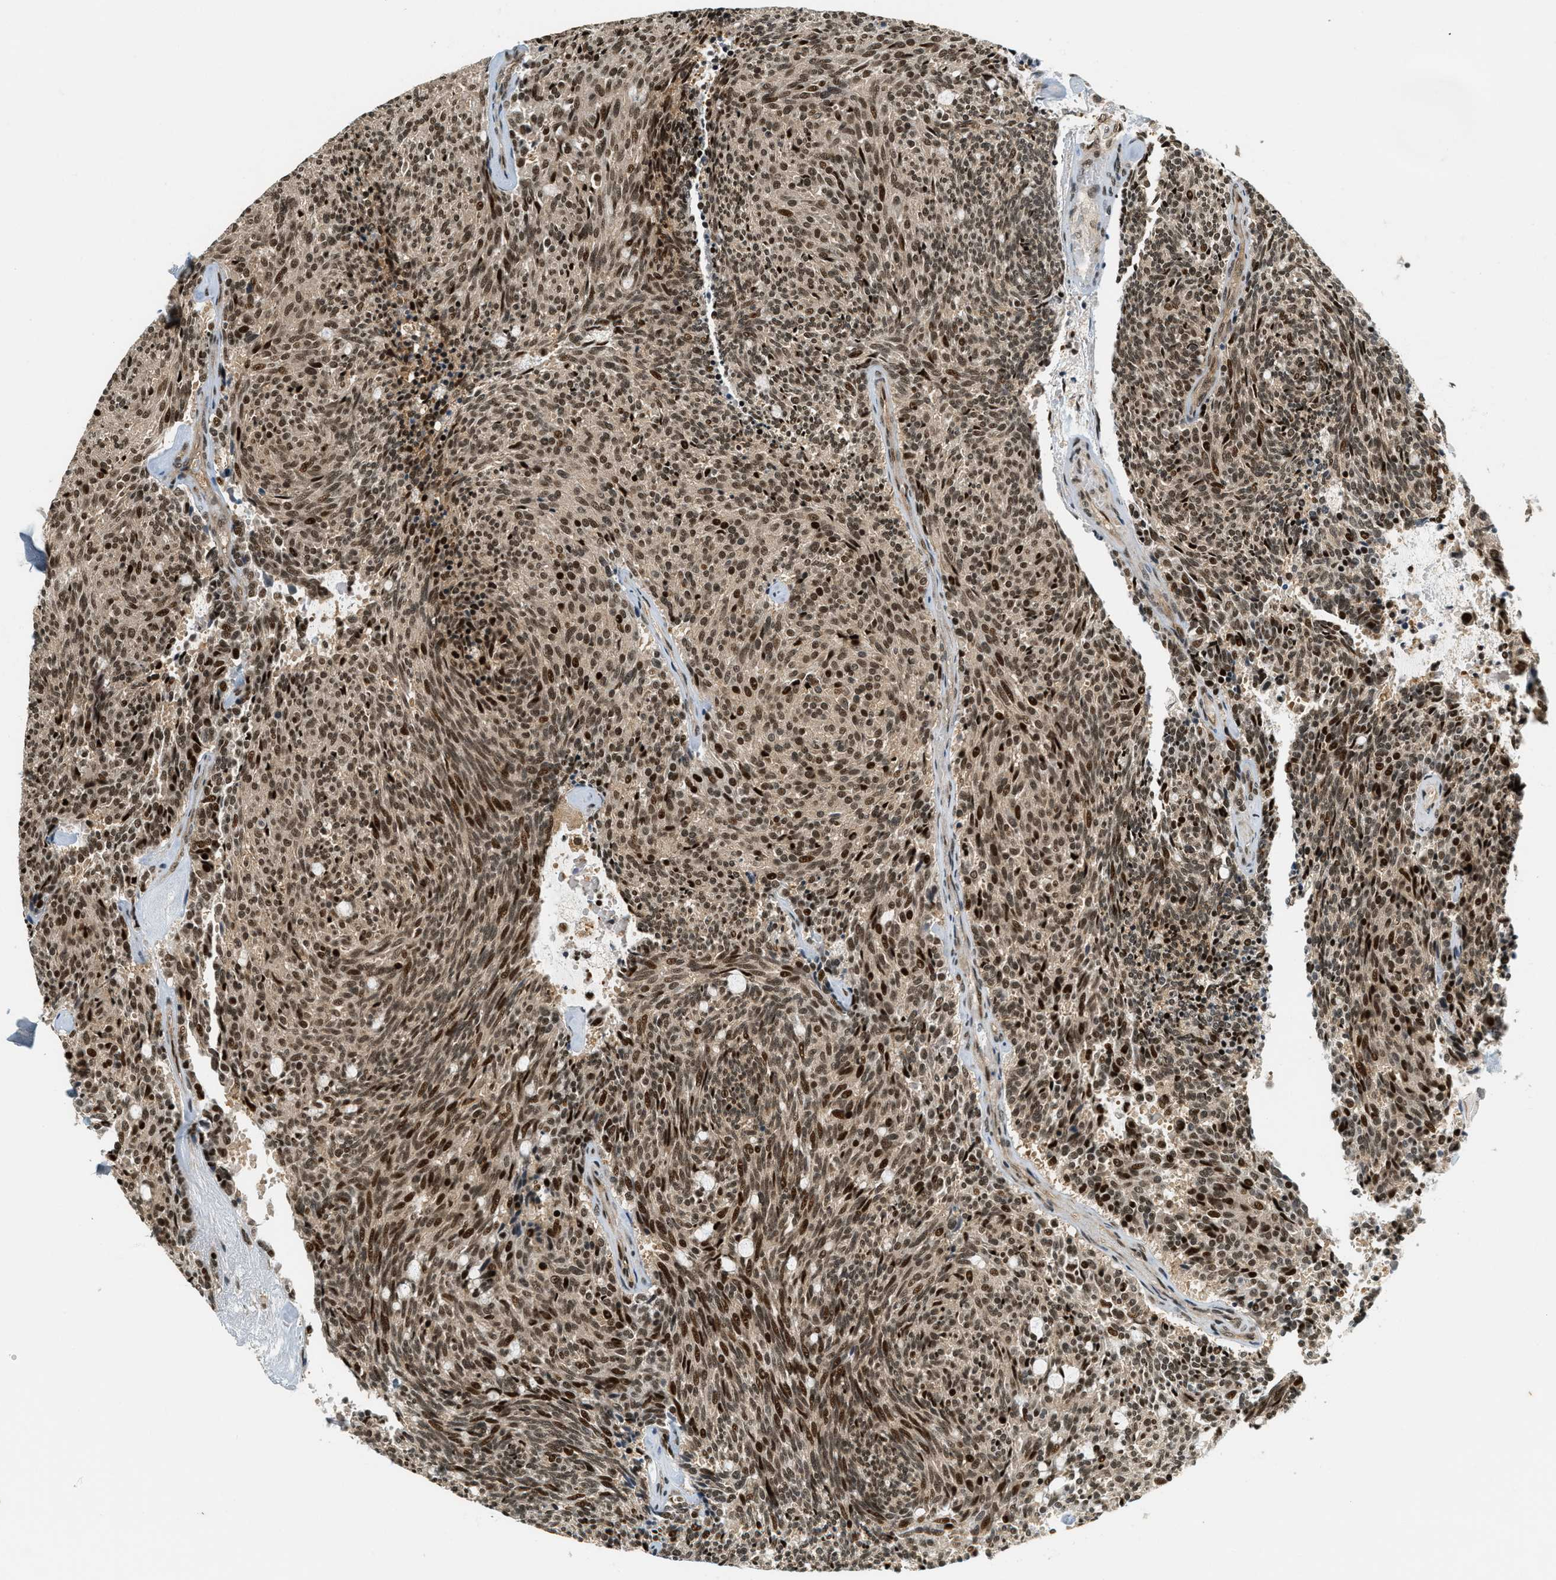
{"staining": {"intensity": "strong", "quantity": ">75%", "location": "nuclear"}, "tissue": "carcinoid", "cell_type": "Tumor cells", "image_type": "cancer", "snomed": [{"axis": "morphology", "description": "Carcinoid, malignant, NOS"}, {"axis": "topography", "description": "Pancreas"}], "caption": "Human malignant carcinoid stained with a protein marker exhibits strong staining in tumor cells.", "gene": "FOXM1", "patient": {"sex": "female", "age": 54}}